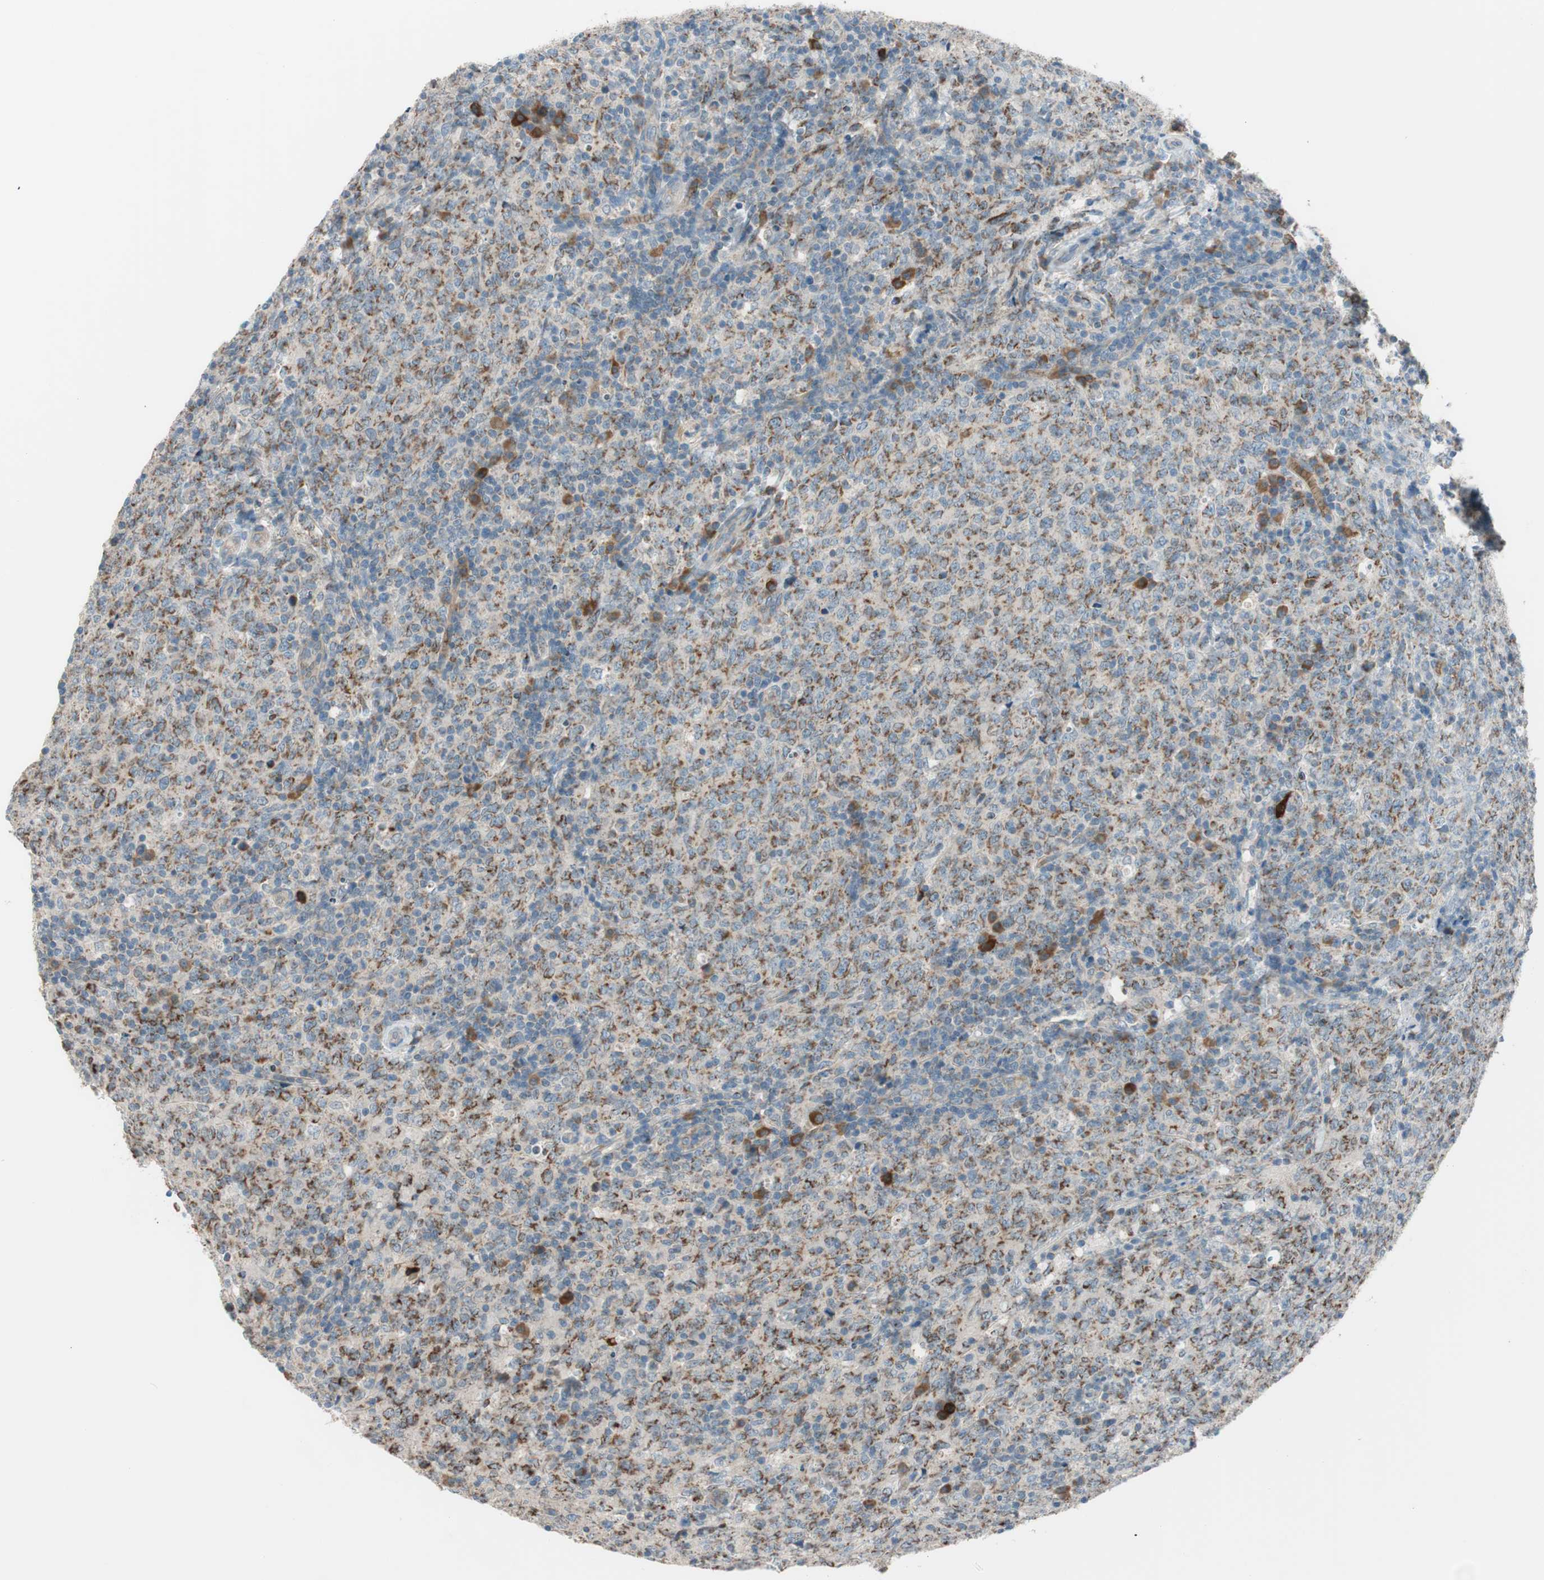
{"staining": {"intensity": "moderate", "quantity": "25%-75%", "location": "cytoplasmic/membranous"}, "tissue": "lymphoma", "cell_type": "Tumor cells", "image_type": "cancer", "snomed": [{"axis": "morphology", "description": "Malignant lymphoma, non-Hodgkin's type, High grade"}, {"axis": "topography", "description": "Tonsil"}], "caption": "High-grade malignant lymphoma, non-Hodgkin's type stained with DAB (3,3'-diaminobenzidine) IHC exhibits medium levels of moderate cytoplasmic/membranous expression in about 25%-75% of tumor cells.", "gene": "GYPC", "patient": {"sex": "female", "age": 36}}